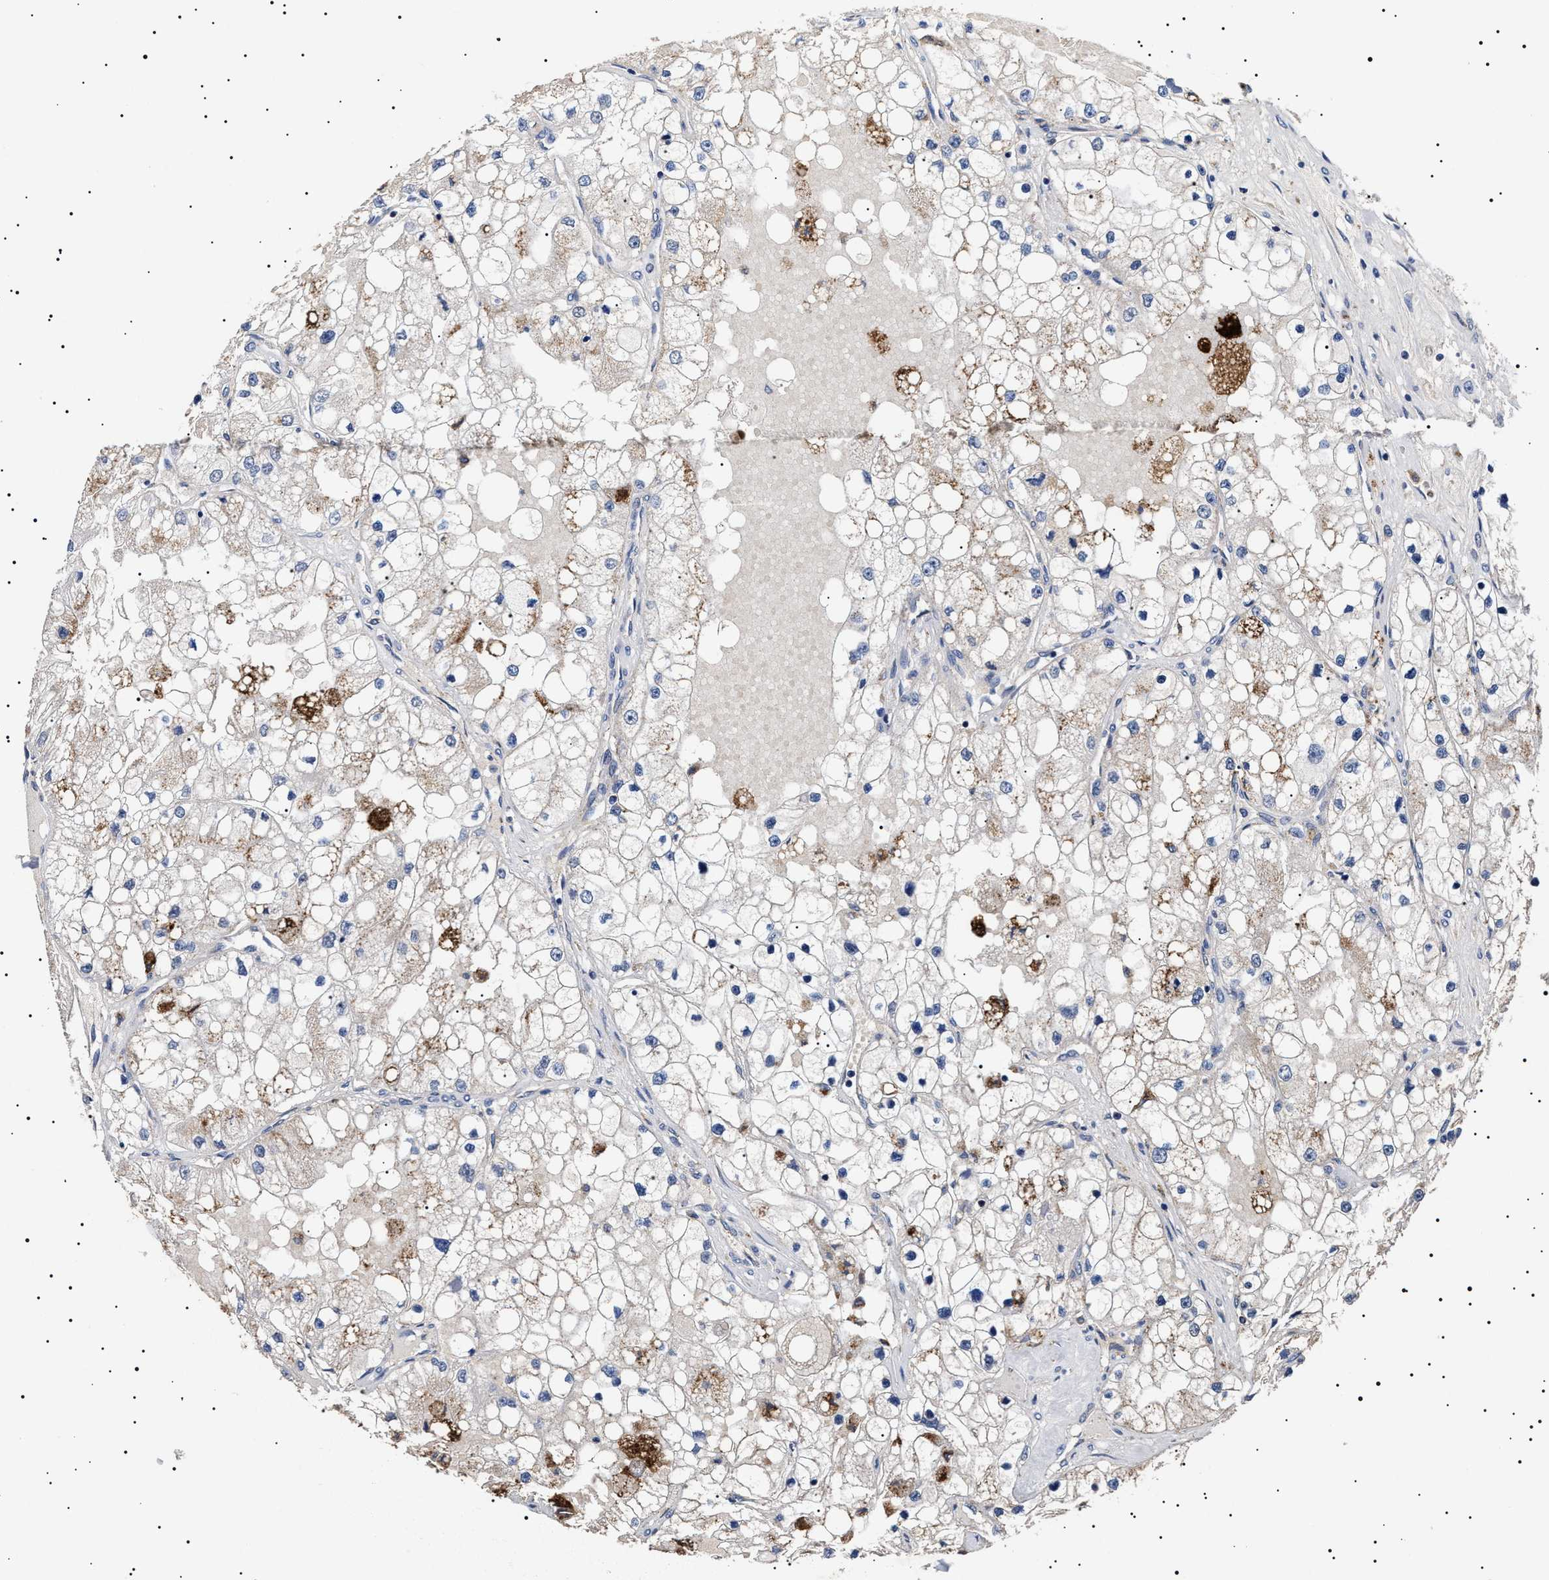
{"staining": {"intensity": "weak", "quantity": "<25%", "location": "cytoplasmic/membranous"}, "tissue": "renal cancer", "cell_type": "Tumor cells", "image_type": "cancer", "snomed": [{"axis": "morphology", "description": "Adenocarcinoma, NOS"}, {"axis": "topography", "description": "Kidney"}], "caption": "DAB (3,3'-diaminobenzidine) immunohistochemical staining of renal cancer shows no significant staining in tumor cells.", "gene": "RAB34", "patient": {"sex": "male", "age": 68}}